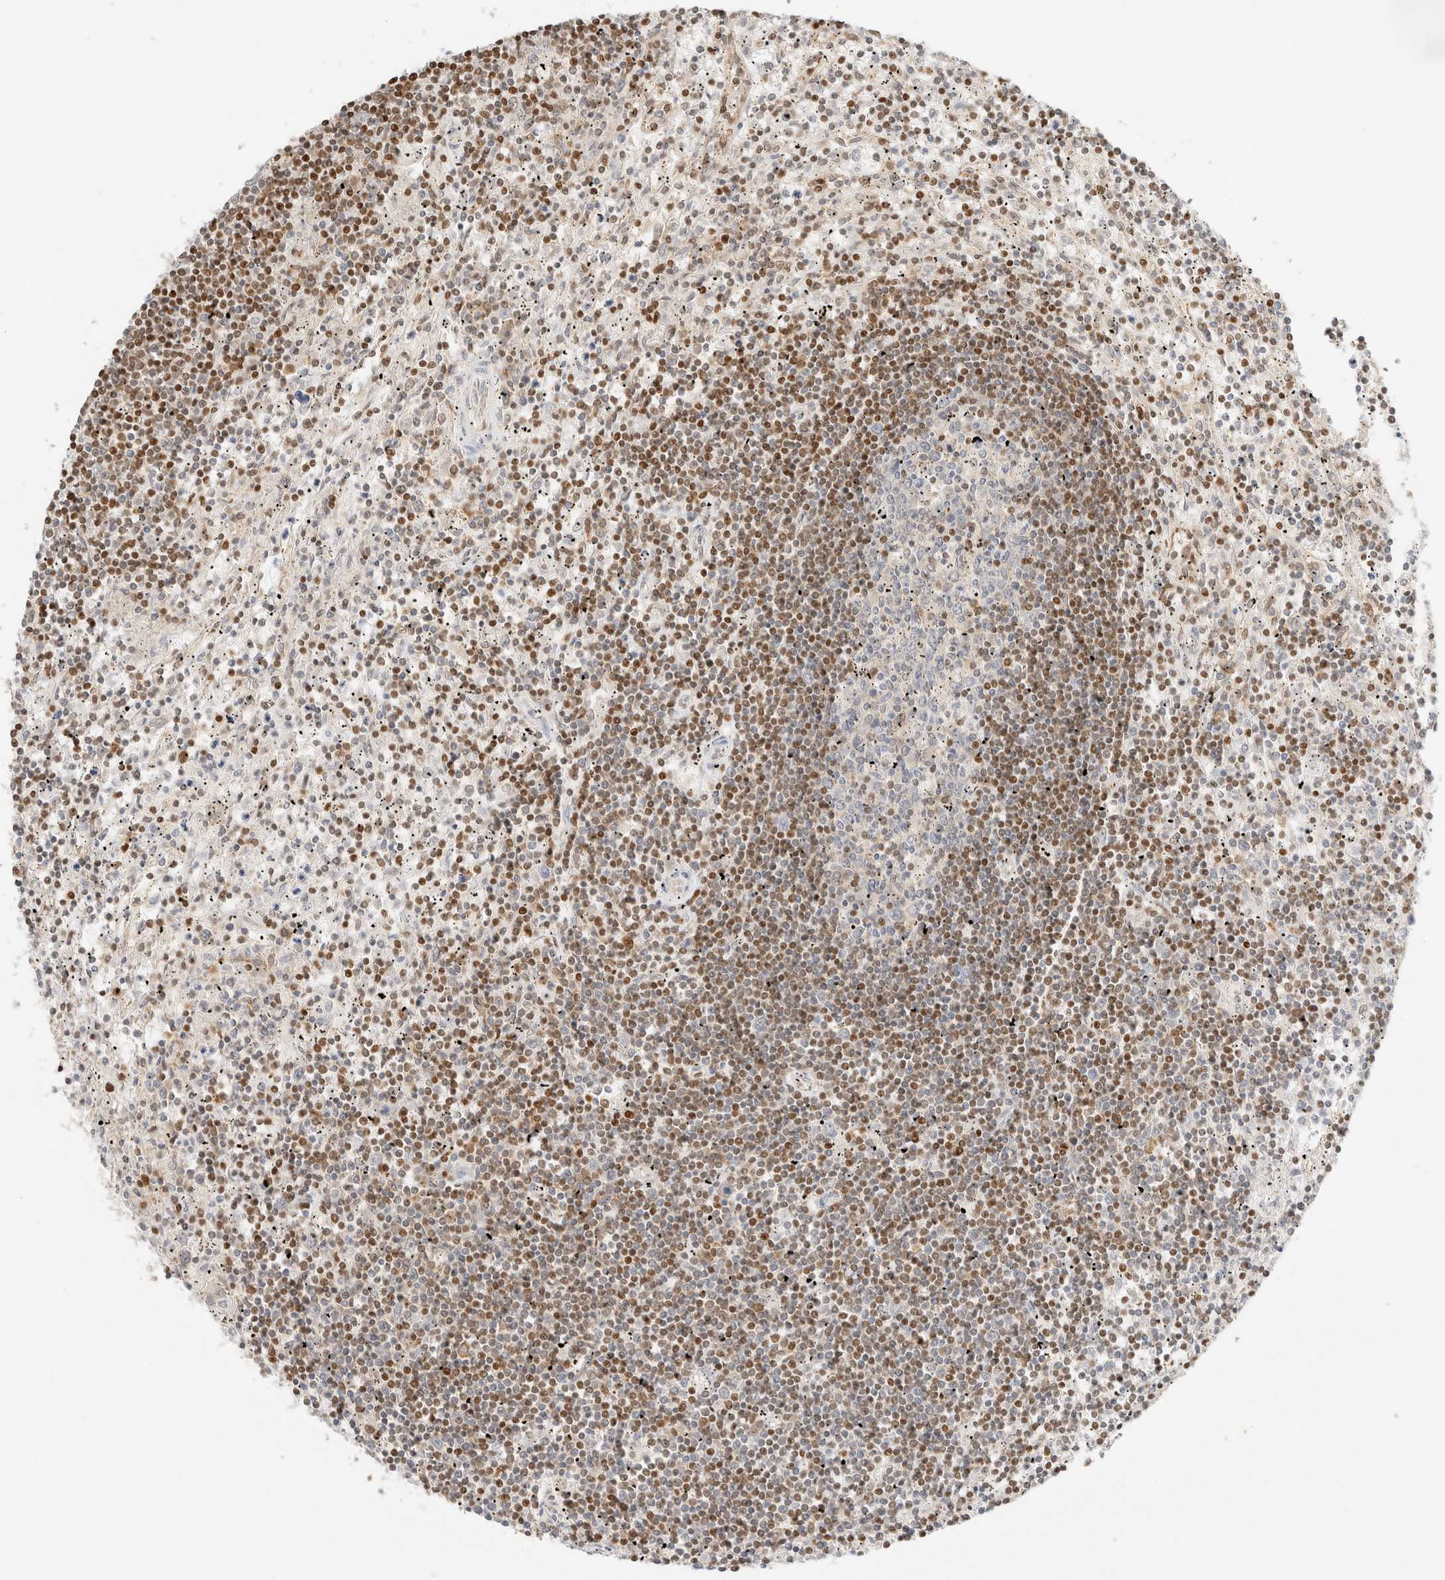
{"staining": {"intensity": "moderate", "quantity": "25%-75%", "location": "nuclear"}, "tissue": "lymphoma", "cell_type": "Tumor cells", "image_type": "cancer", "snomed": [{"axis": "morphology", "description": "Malignant lymphoma, non-Hodgkin's type, Low grade"}, {"axis": "topography", "description": "Spleen"}], "caption": "Lymphoma tissue reveals moderate nuclear expression in approximately 25%-75% of tumor cells (Brightfield microscopy of DAB IHC at high magnification).", "gene": "DDB2", "patient": {"sex": "male", "age": 76}}